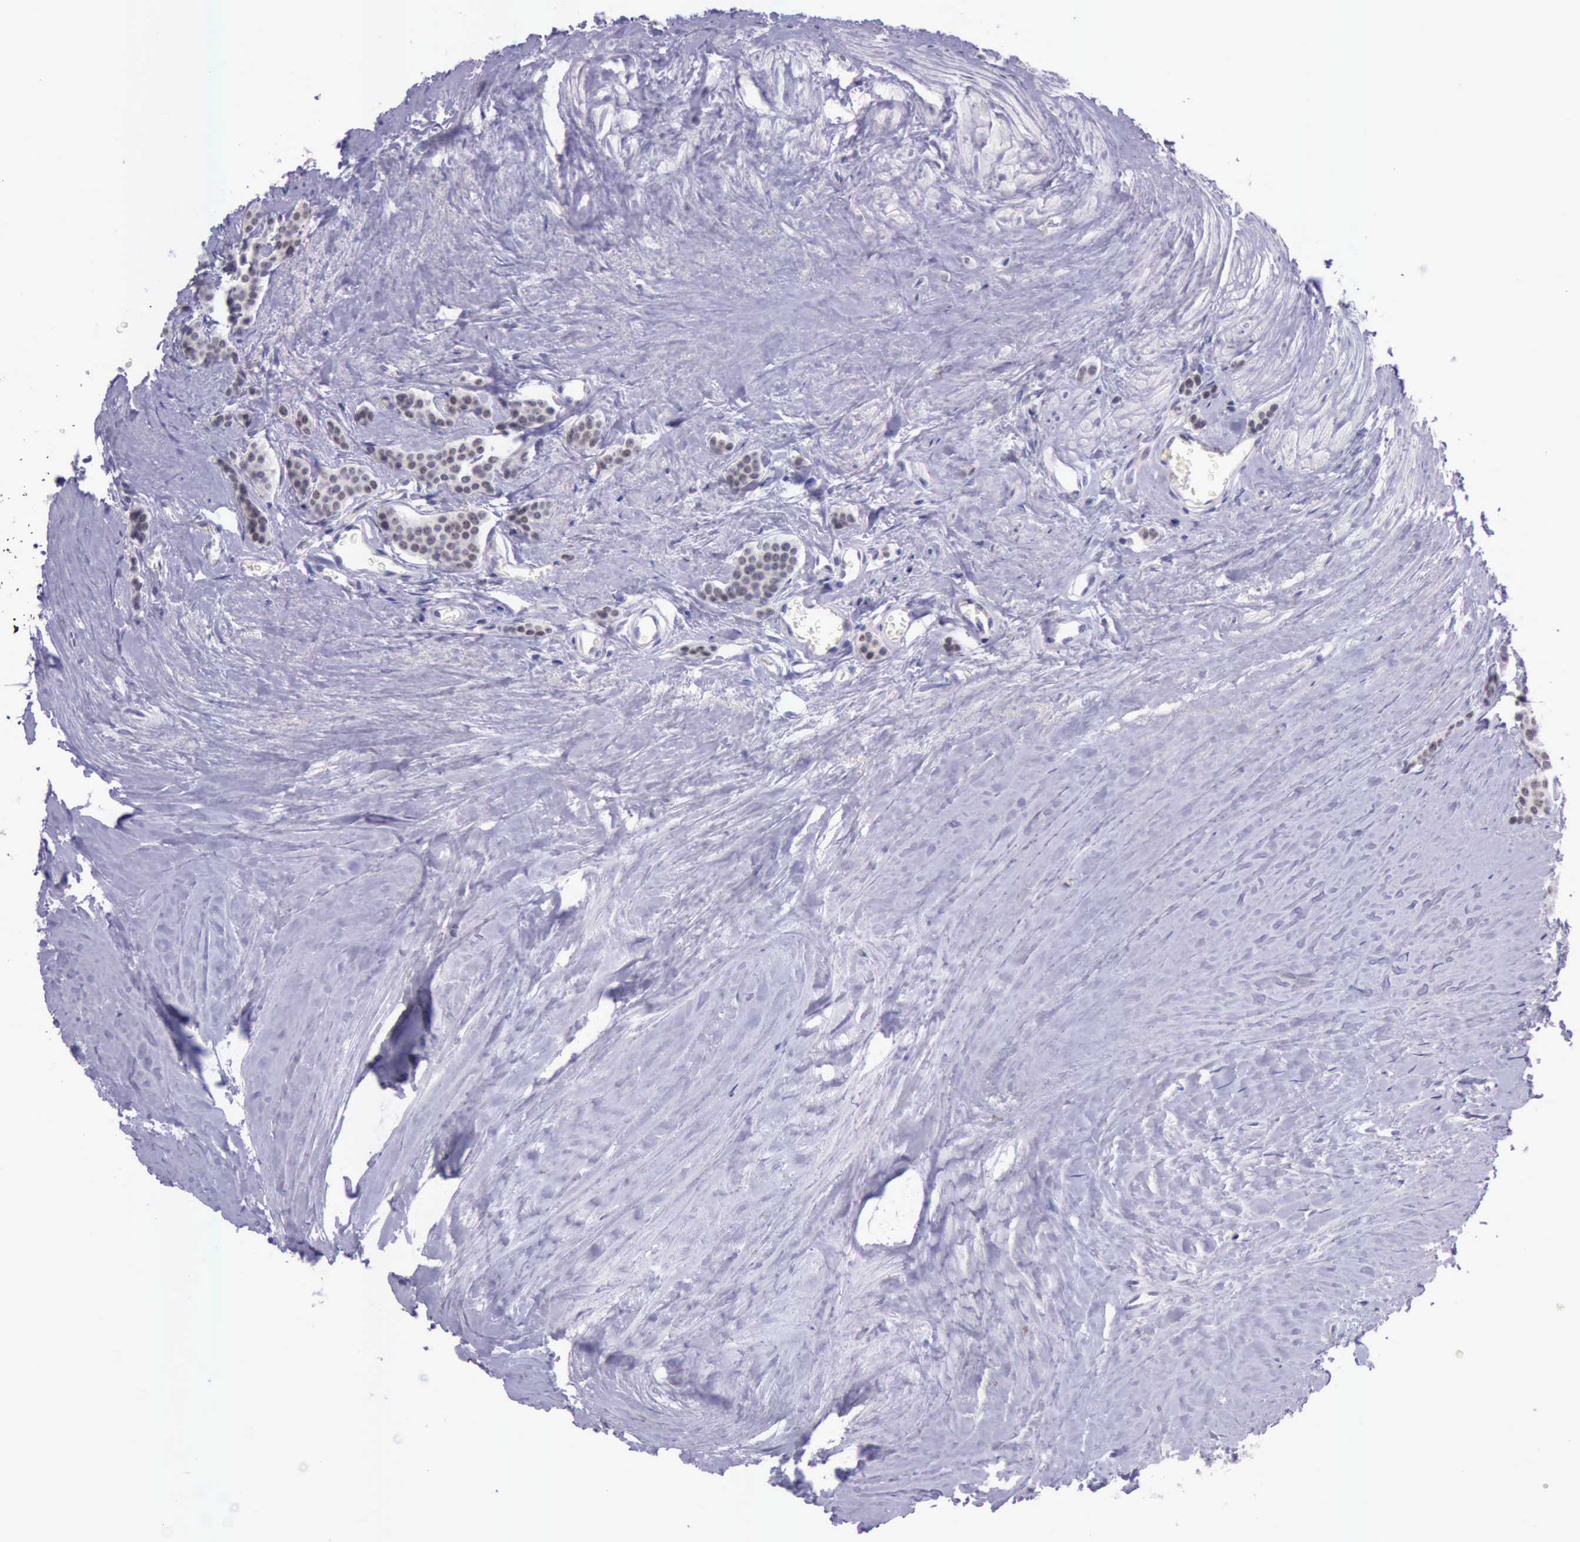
{"staining": {"intensity": "negative", "quantity": "none", "location": "none"}, "tissue": "carcinoid", "cell_type": "Tumor cells", "image_type": "cancer", "snomed": [{"axis": "morphology", "description": "Carcinoid, malignant, NOS"}, {"axis": "topography", "description": "Small intestine"}], "caption": "The immunohistochemistry (IHC) micrograph has no significant positivity in tumor cells of malignant carcinoid tissue.", "gene": "PARP1", "patient": {"sex": "male", "age": 60}}